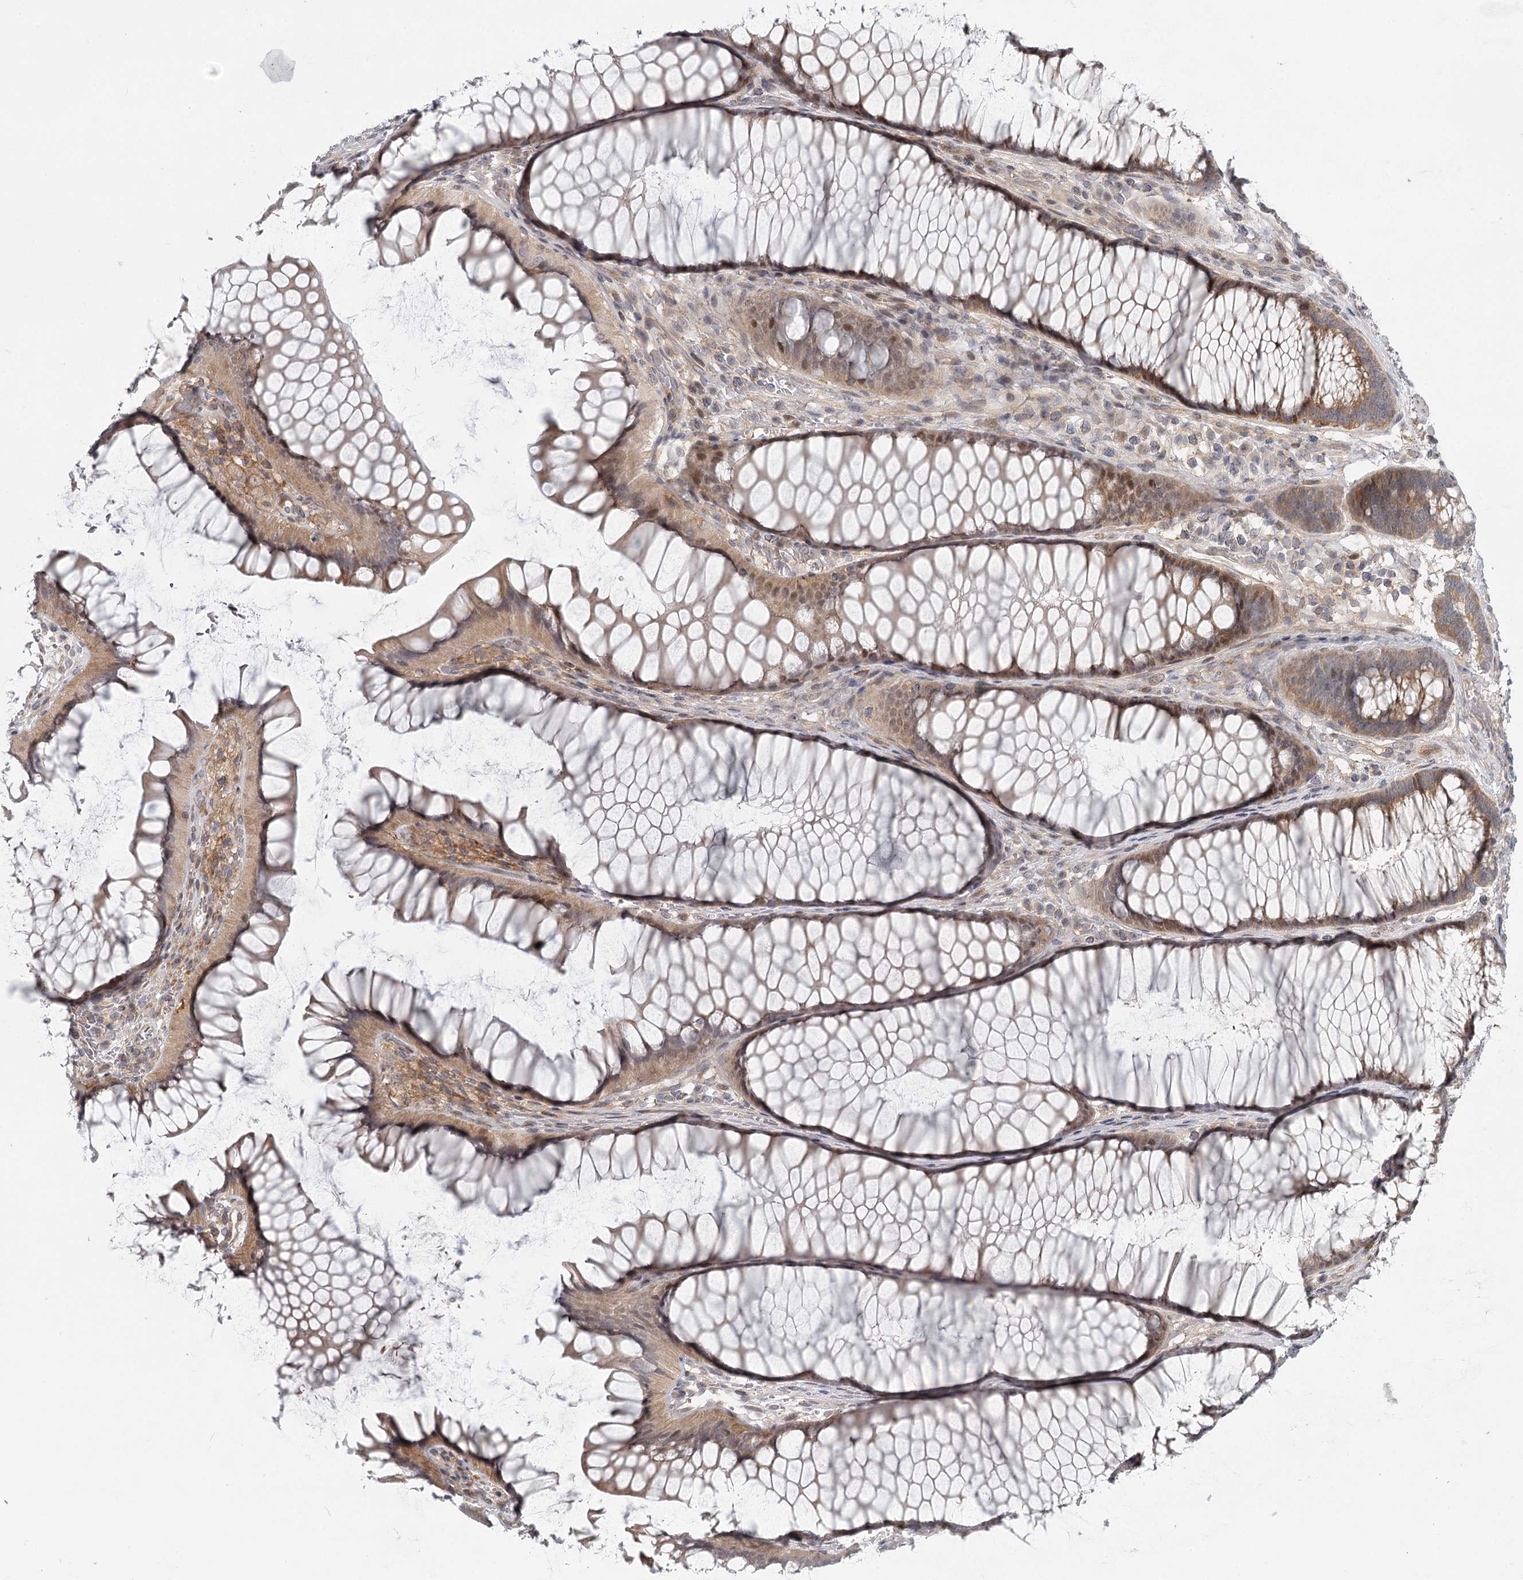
{"staining": {"intensity": "moderate", "quantity": ">75%", "location": "cytoplasmic/membranous"}, "tissue": "colon", "cell_type": "Endothelial cells", "image_type": "normal", "snomed": [{"axis": "morphology", "description": "Normal tissue, NOS"}, {"axis": "topography", "description": "Colon"}], "caption": "Unremarkable colon reveals moderate cytoplasmic/membranous positivity in approximately >75% of endothelial cells.", "gene": "CCNG2", "patient": {"sex": "female", "age": 82}}